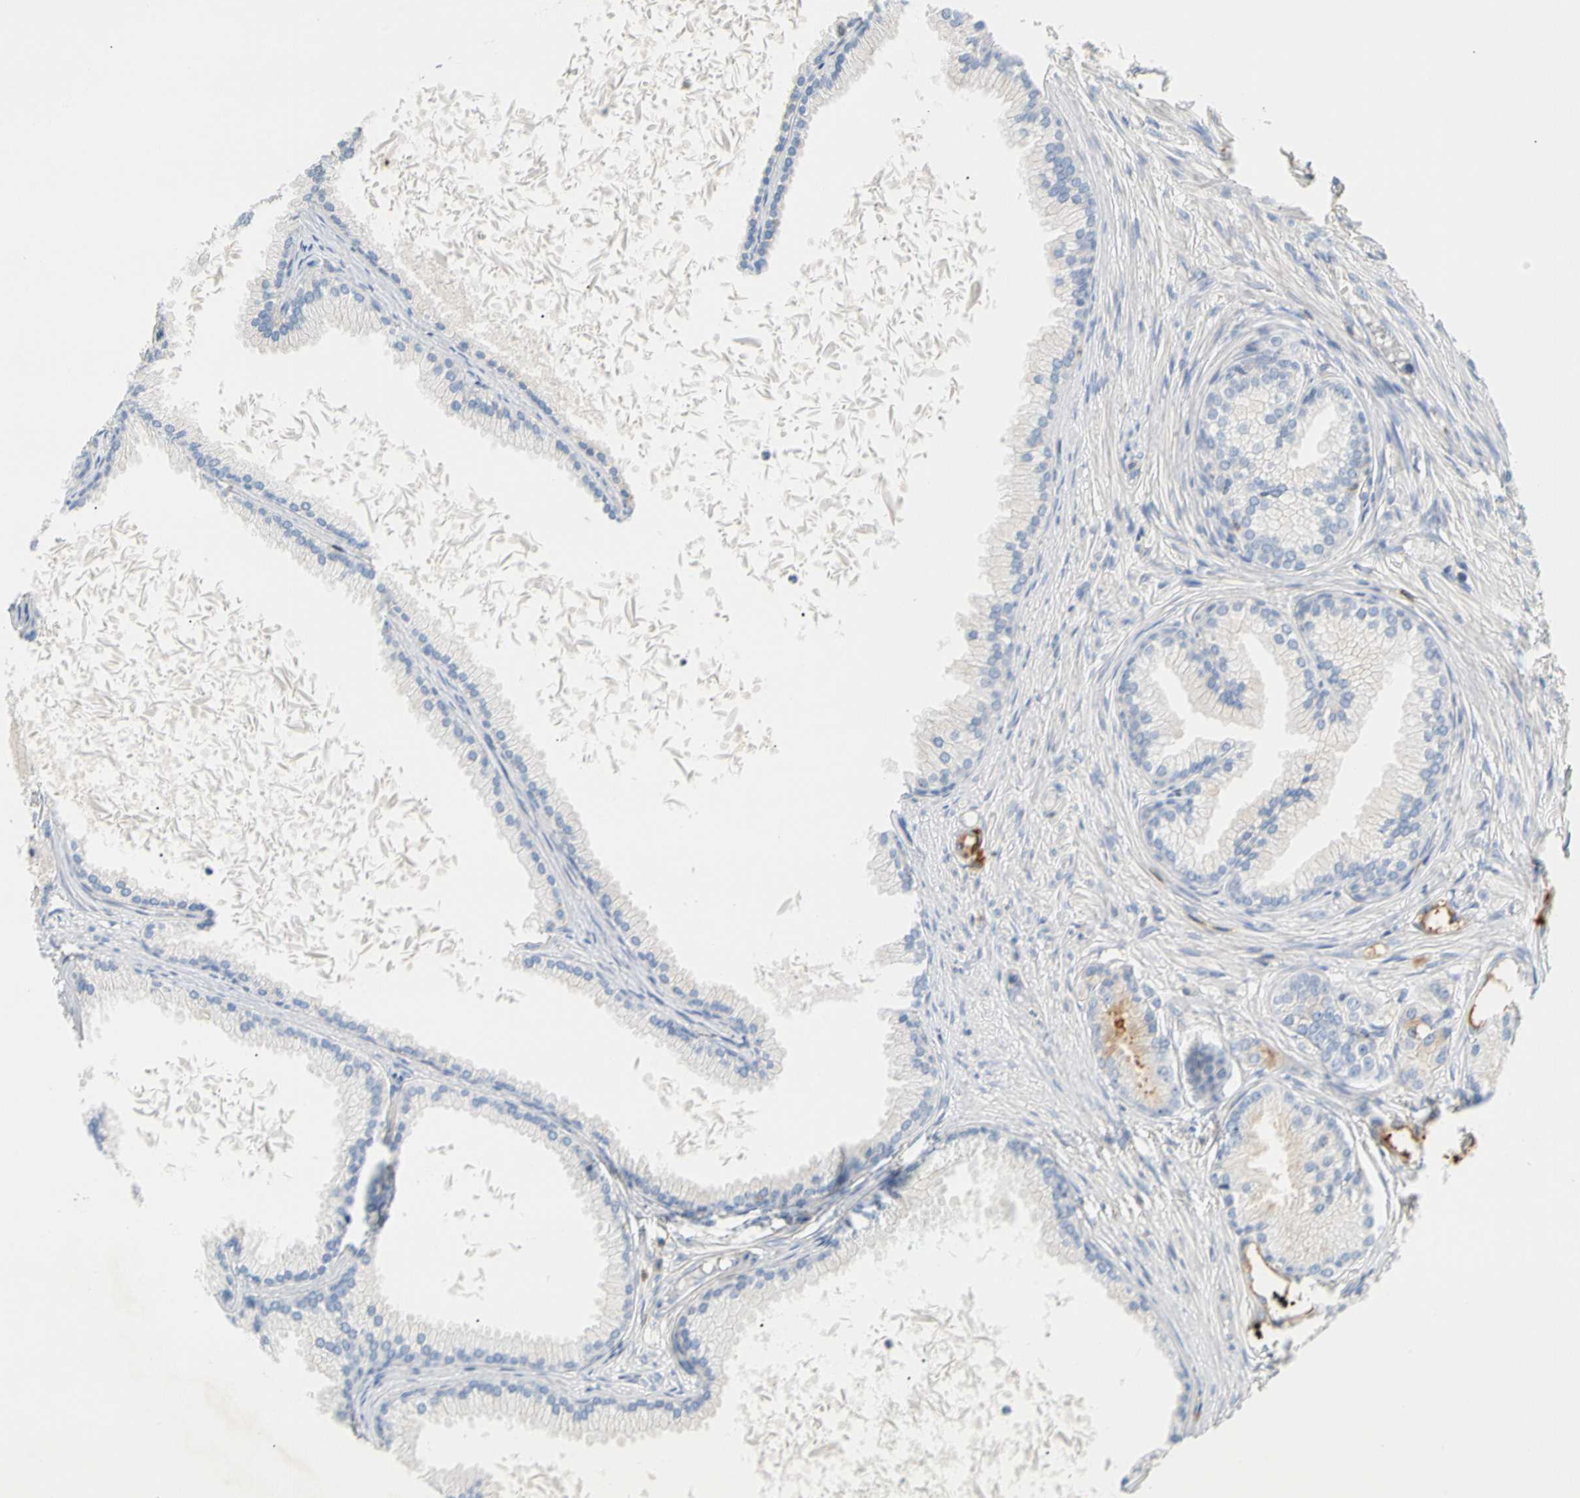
{"staining": {"intensity": "negative", "quantity": "none", "location": "none"}, "tissue": "prostate cancer", "cell_type": "Tumor cells", "image_type": "cancer", "snomed": [{"axis": "morphology", "description": "Adenocarcinoma, Low grade"}, {"axis": "topography", "description": "Prostate"}], "caption": "Tumor cells are negative for protein expression in human prostate low-grade adenocarcinoma.", "gene": "TNFRSF18", "patient": {"sex": "male", "age": 72}}